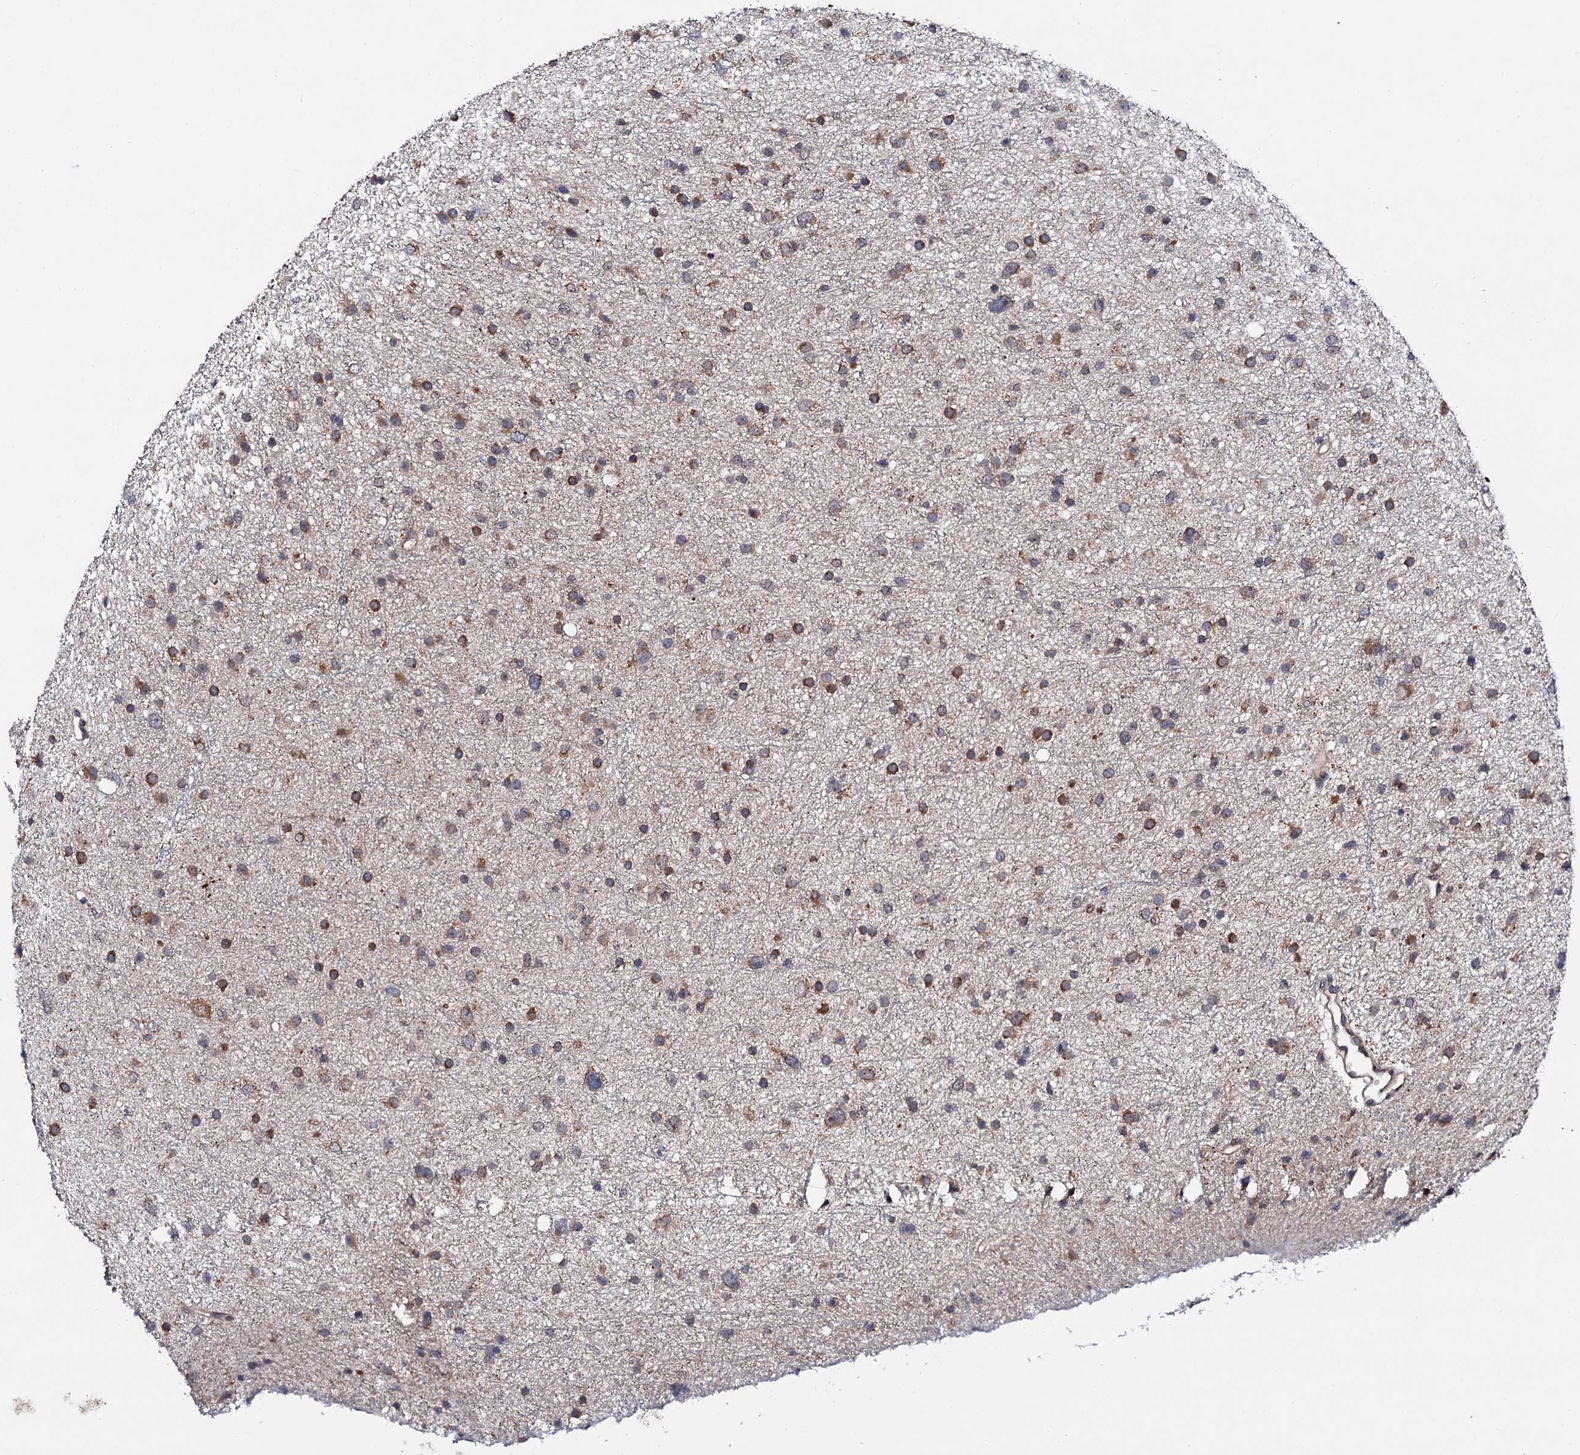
{"staining": {"intensity": "moderate", "quantity": "25%-75%", "location": "cytoplasmic/membranous"}, "tissue": "glioma", "cell_type": "Tumor cells", "image_type": "cancer", "snomed": [{"axis": "morphology", "description": "Glioma, malignant, Low grade"}, {"axis": "topography", "description": "Cerebral cortex"}], "caption": "Glioma was stained to show a protein in brown. There is medium levels of moderate cytoplasmic/membranous expression in approximately 25%-75% of tumor cells.", "gene": "IP6K1", "patient": {"sex": "female", "age": 39}}